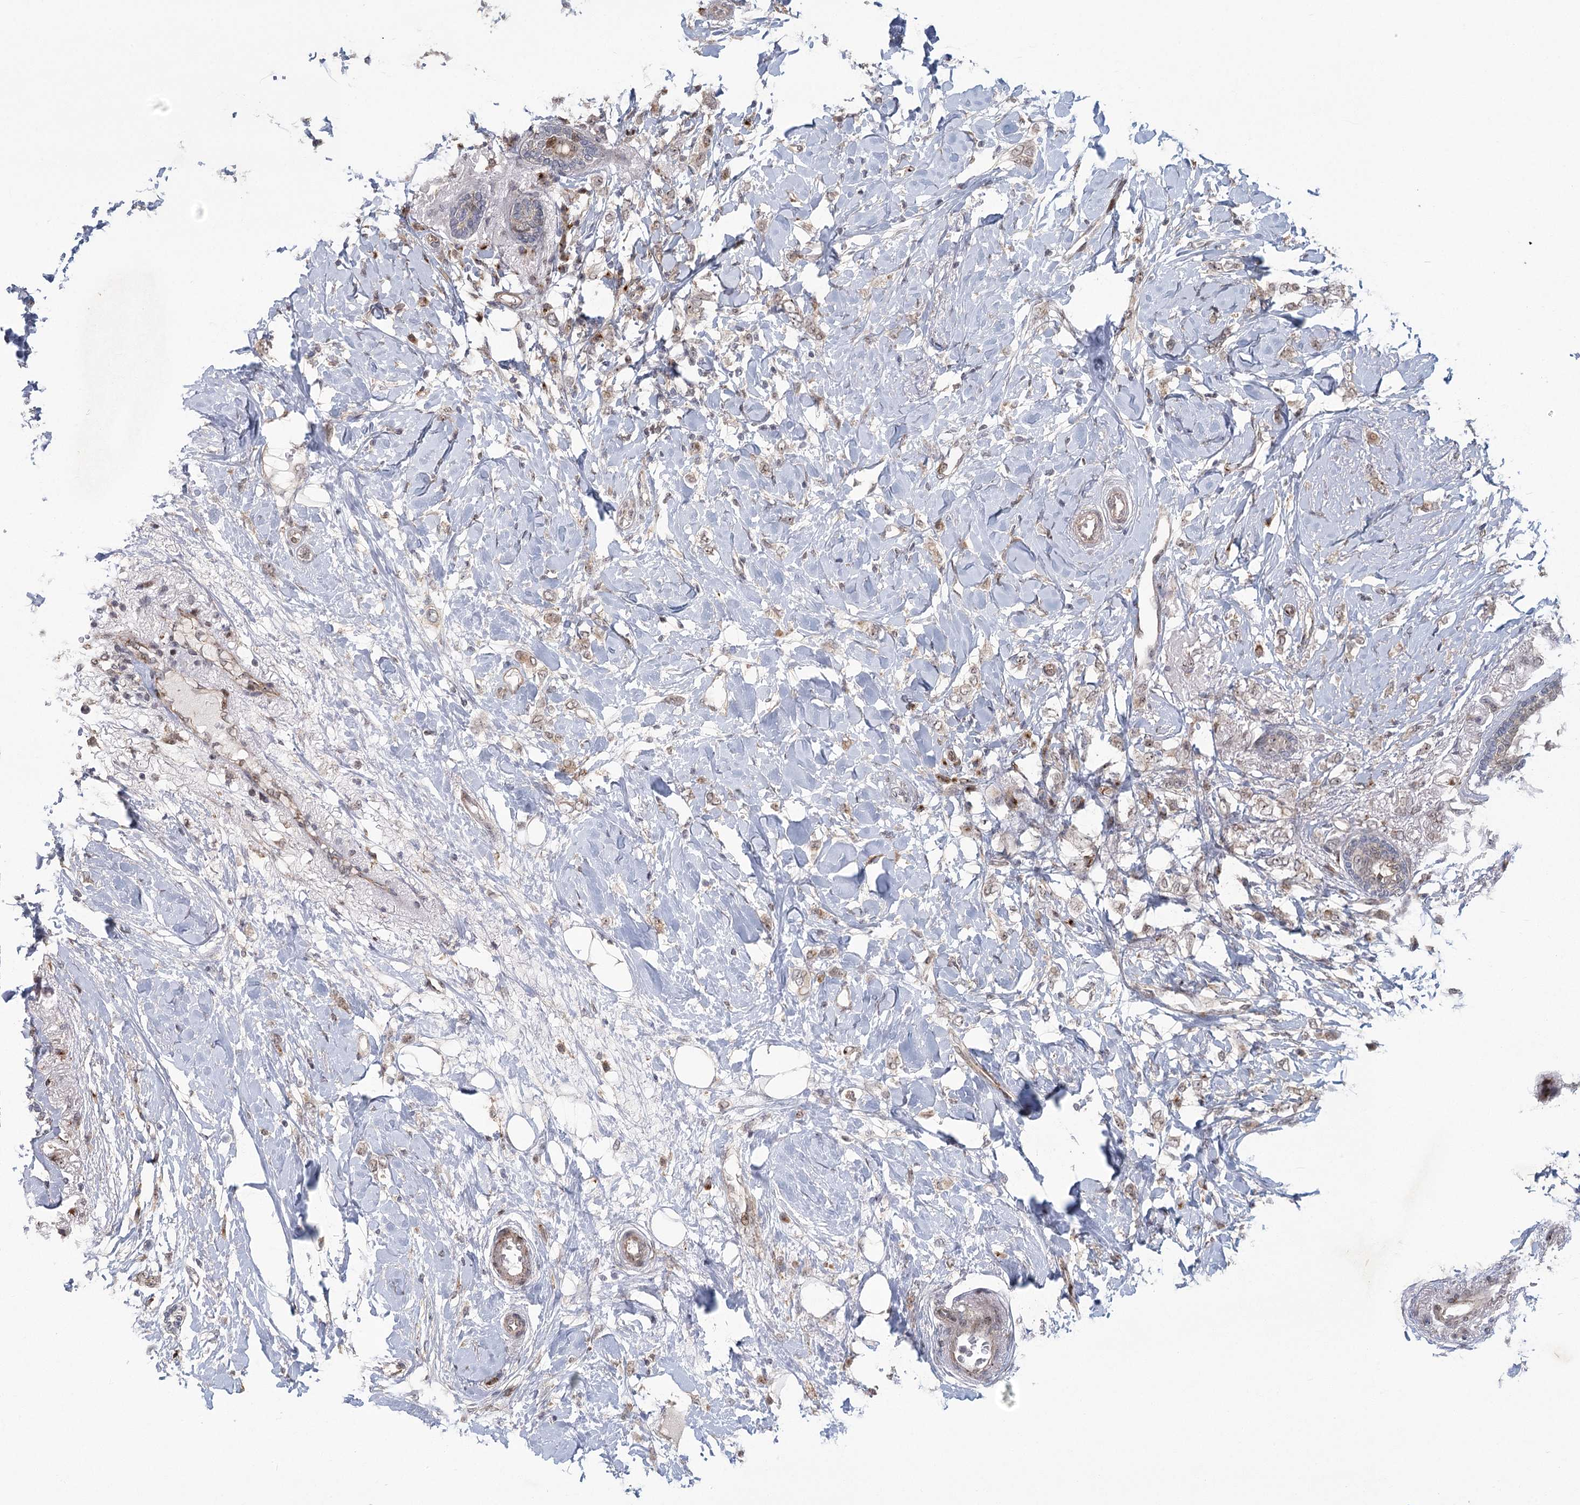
{"staining": {"intensity": "weak", "quantity": "25%-75%", "location": "cytoplasmic/membranous"}, "tissue": "breast cancer", "cell_type": "Tumor cells", "image_type": "cancer", "snomed": [{"axis": "morphology", "description": "Normal tissue, NOS"}, {"axis": "morphology", "description": "Lobular carcinoma"}, {"axis": "topography", "description": "Breast"}], "caption": "DAB immunohistochemical staining of human breast cancer (lobular carcinoma) displays weak cytoplasmic/membranous protein expression in approximately 25%-75% of tumor cells. The protein is shown in brown color, while the nuclei are stained blue.", "gene": "PARM1", "patient": {"sex": "female", "age": 47}}